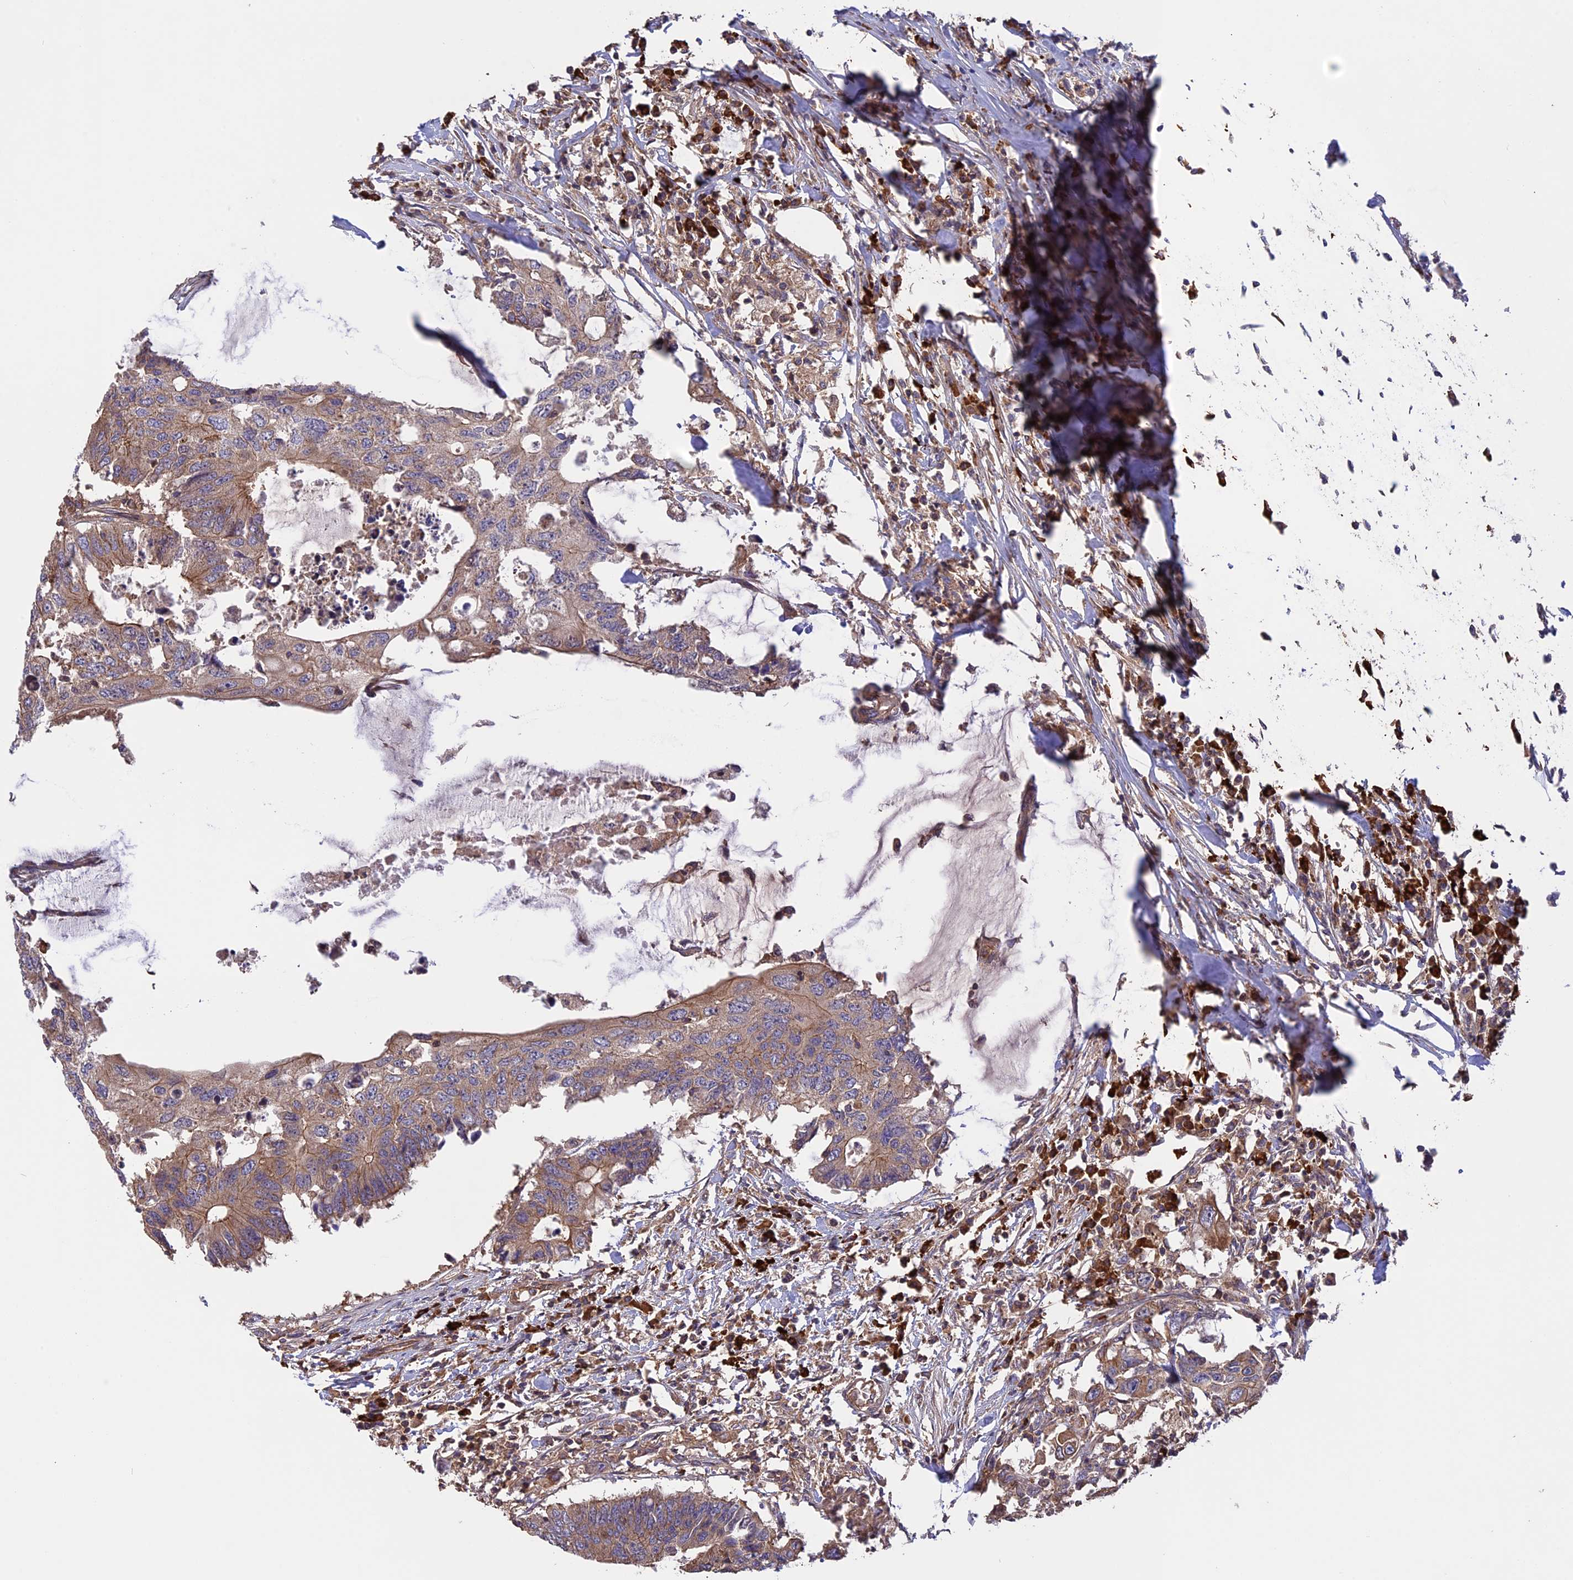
{"staining": {"intensity": "moderate", "quantity": ">75%", "location": "cytoplasmic/membranous"}, "tissue": "colorectal cancer", "cell_type": "Tumor cells", "image_type": "cancer", "snomed": [{"axis": "morphology", "description": "Adenocarcinoma, NOS"}, {"axis": "topography", "description": "Colon"}], "caption": "Human adenocarcinoma (colorectal) stained for a protein (brown) exhibits moderate cytoplasmic/membranous positive positivity in about >75% of tumor cells.", "gene": "GAS8", "patient": {"sex": "male", "age": 71}}